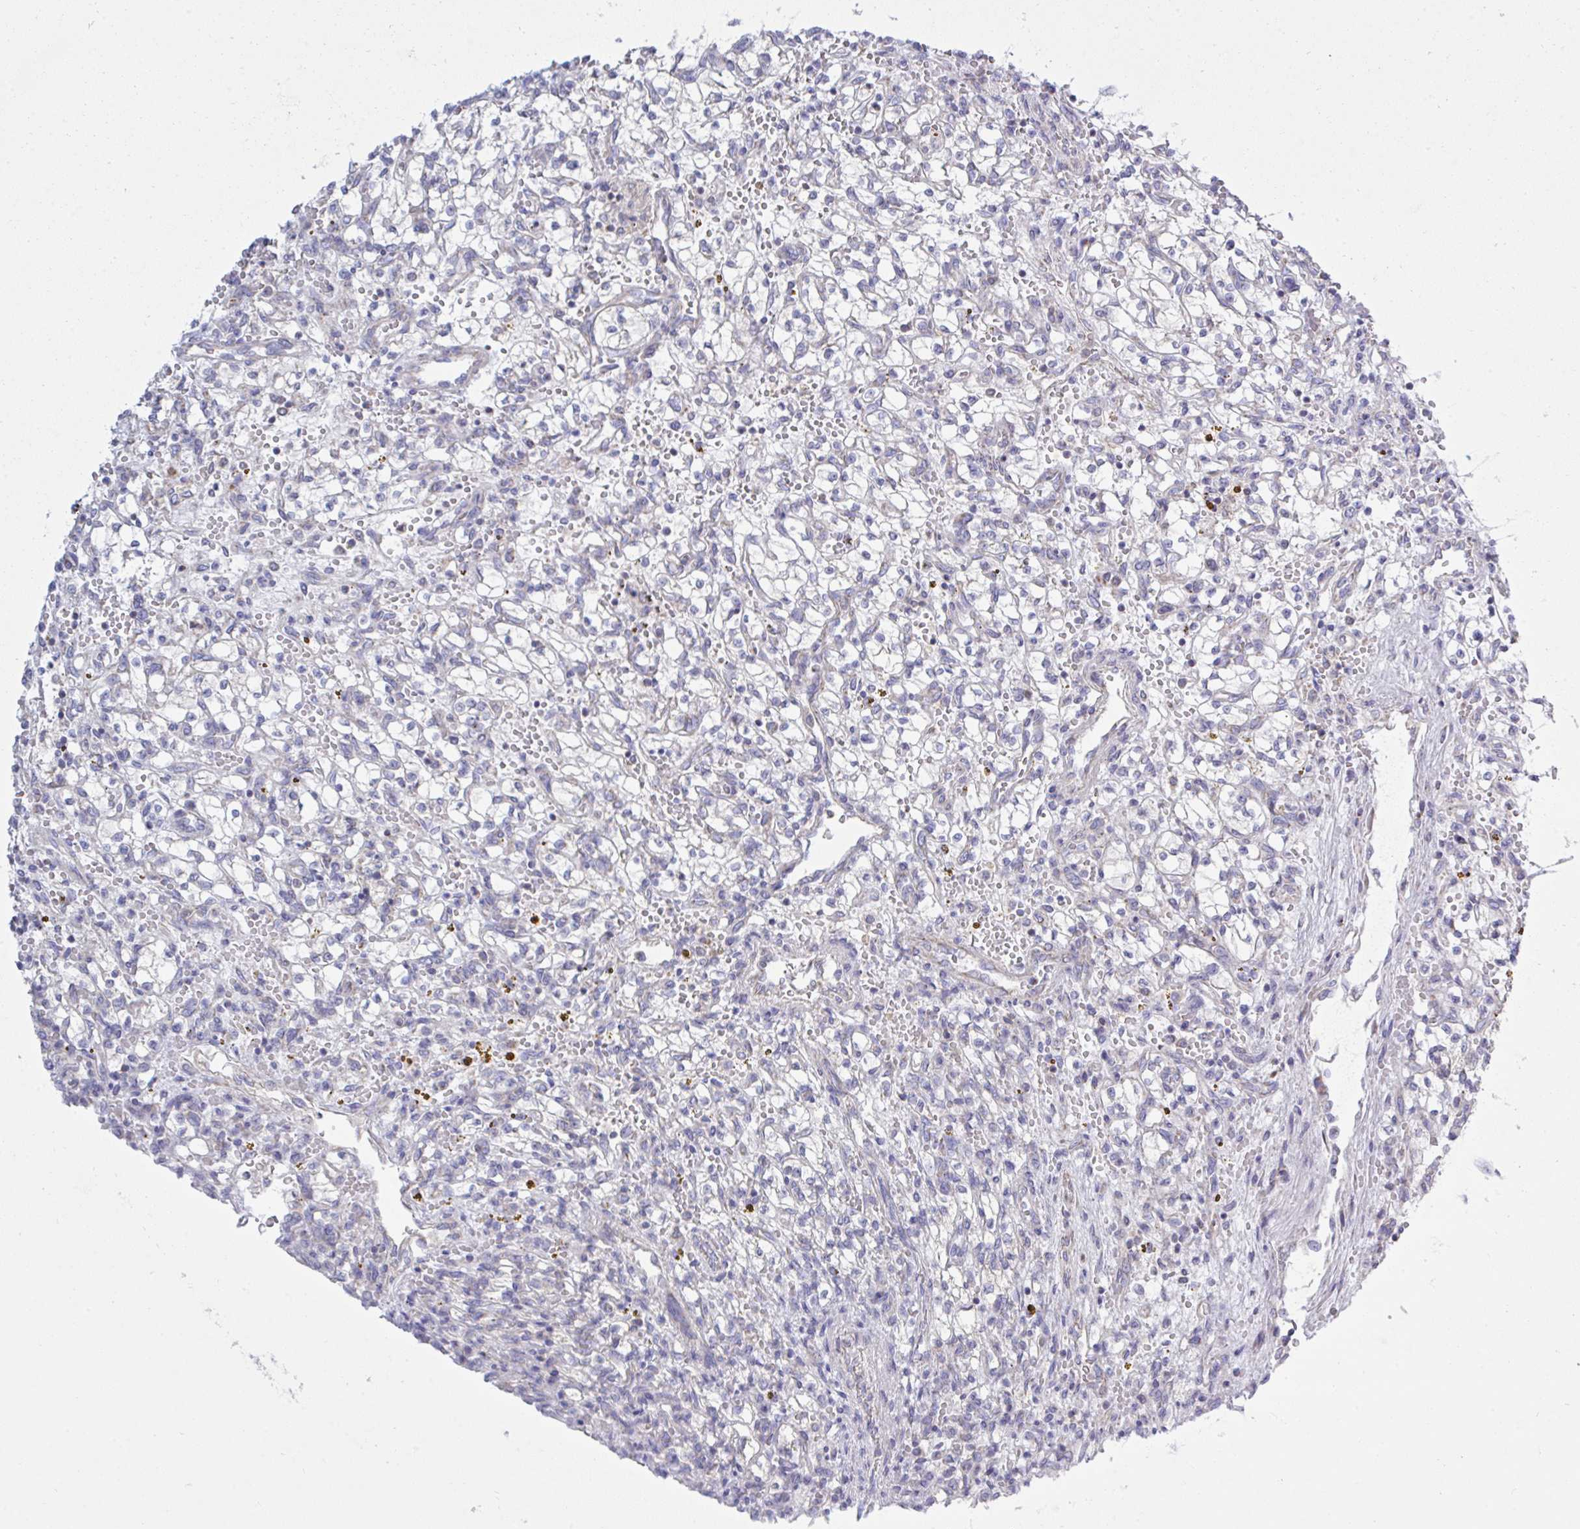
{"staining": {"intensity": "negative", "quantity": "none", "location": "none"}, "tissue": "renal cancer", "cell_type": "Tumor cells", "image_type": "cancer", "snomed": [{"axis": "morphology", "description": "Adenocarcinoma, NOS"}, {"axis": "topography", "description": "Kidney"}], "caption": "This is an immunohistochemistry image of human renal adenocarcinoma. There is no positivity in tumor cells.", "gene": "NDUFA7", "patient": {"sex": "female", "age": 64}}